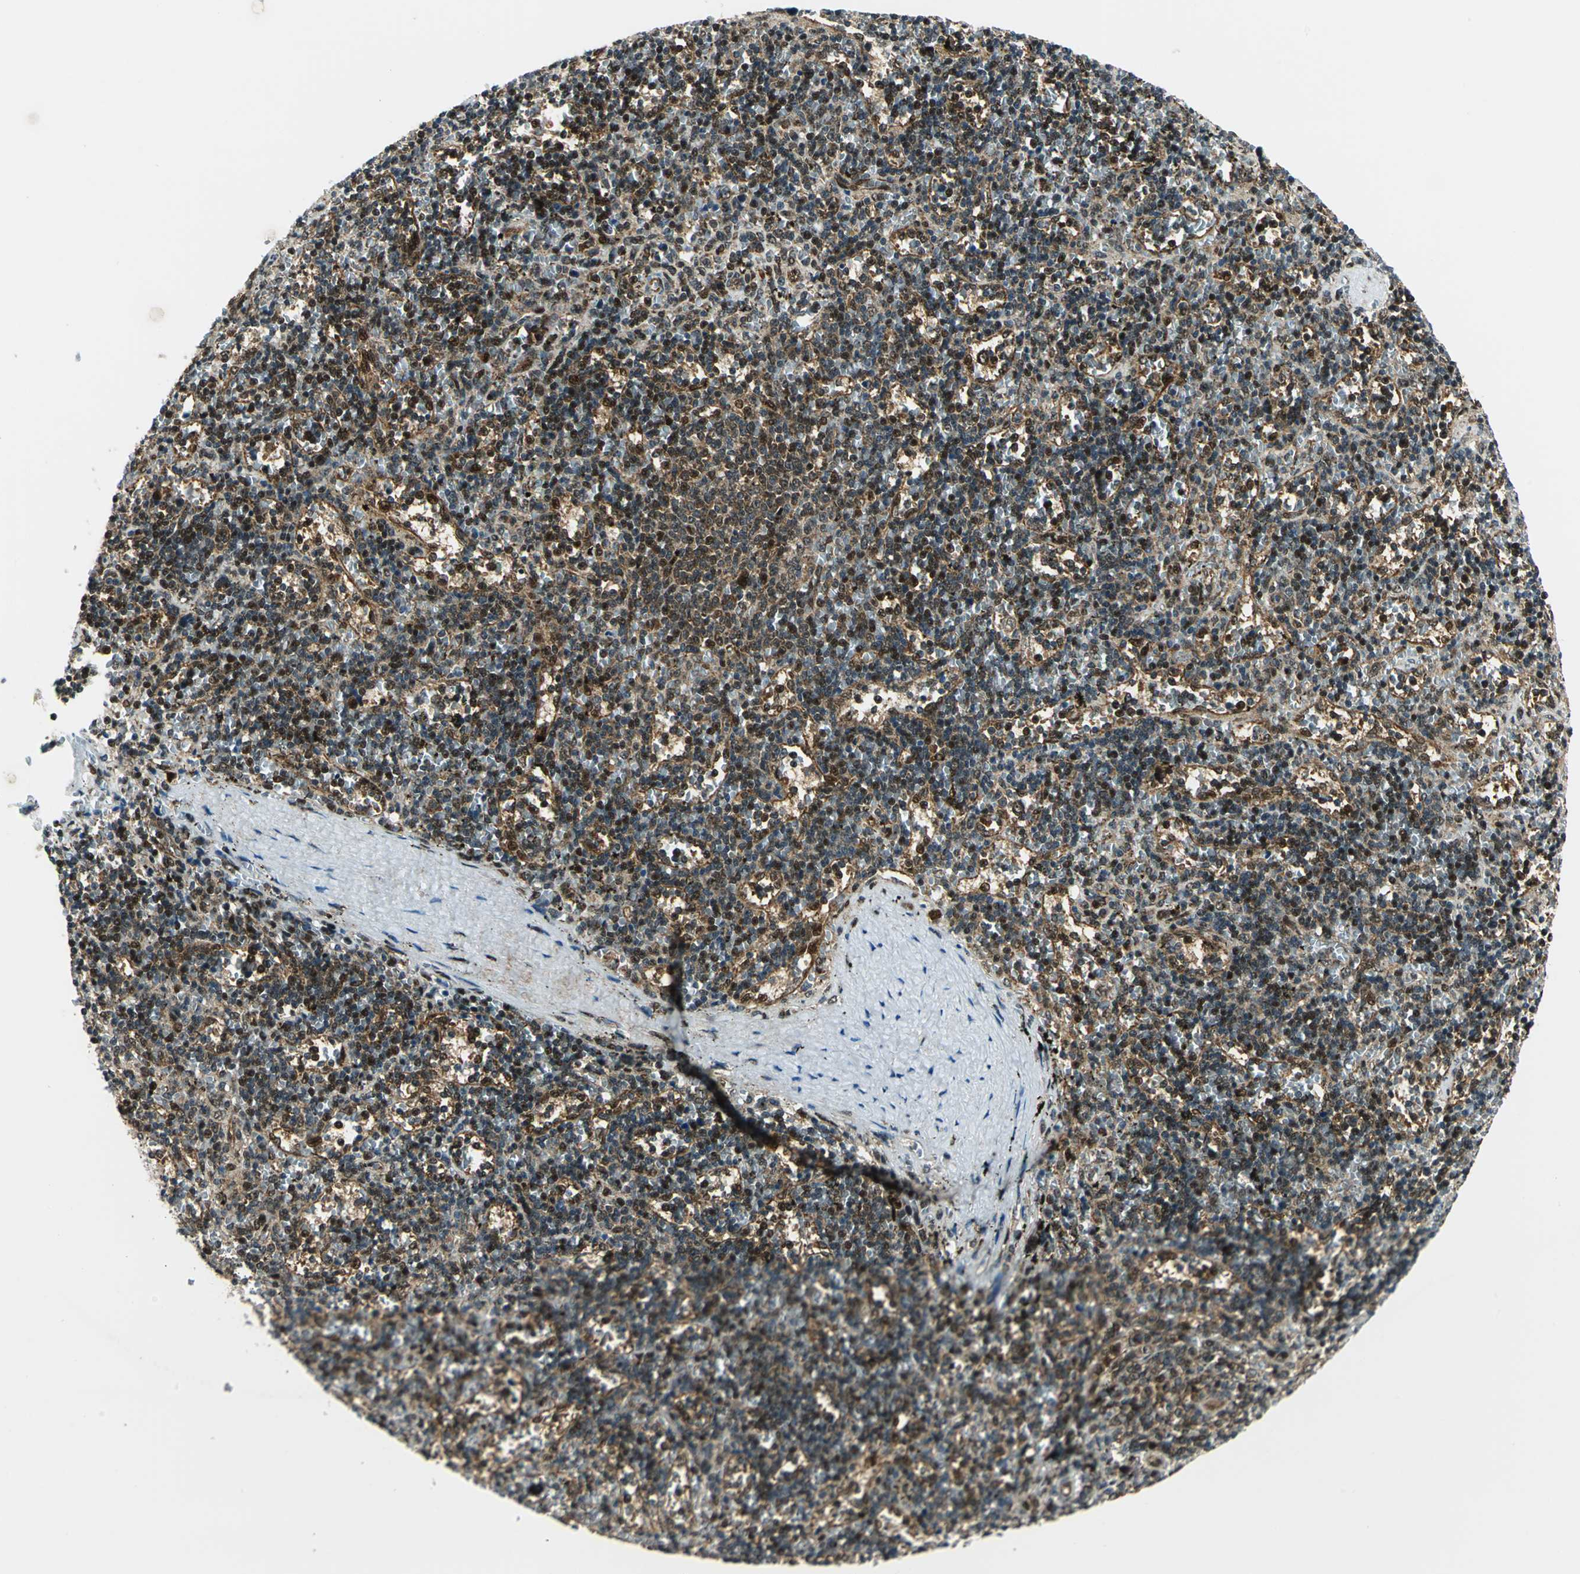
{"staining": {"intensity": "strong", "quantity": ">75%", "location": "cytoplasmic/membranous,nuclear"}, "tissue": "lymphoma", "cell_type": "Tumor cells", "image_type": "cancer", "snomed": [{"axis": "morphology", "description": "Malignant lymphoma, non-Hodgkin's type, Low grade"}, {"axis": "topography", "description": "Spleen"}], "caption": "Immunohistochemical staining of human low-grade malignant lymphoma, non-Hodgkin's type reveals high levels of strong cytoplasmic/membranous and nuclear positivity in about >75% of tumor cells.", "gene": "COPS5", "patient": {"sex": "male", "age": 60}}